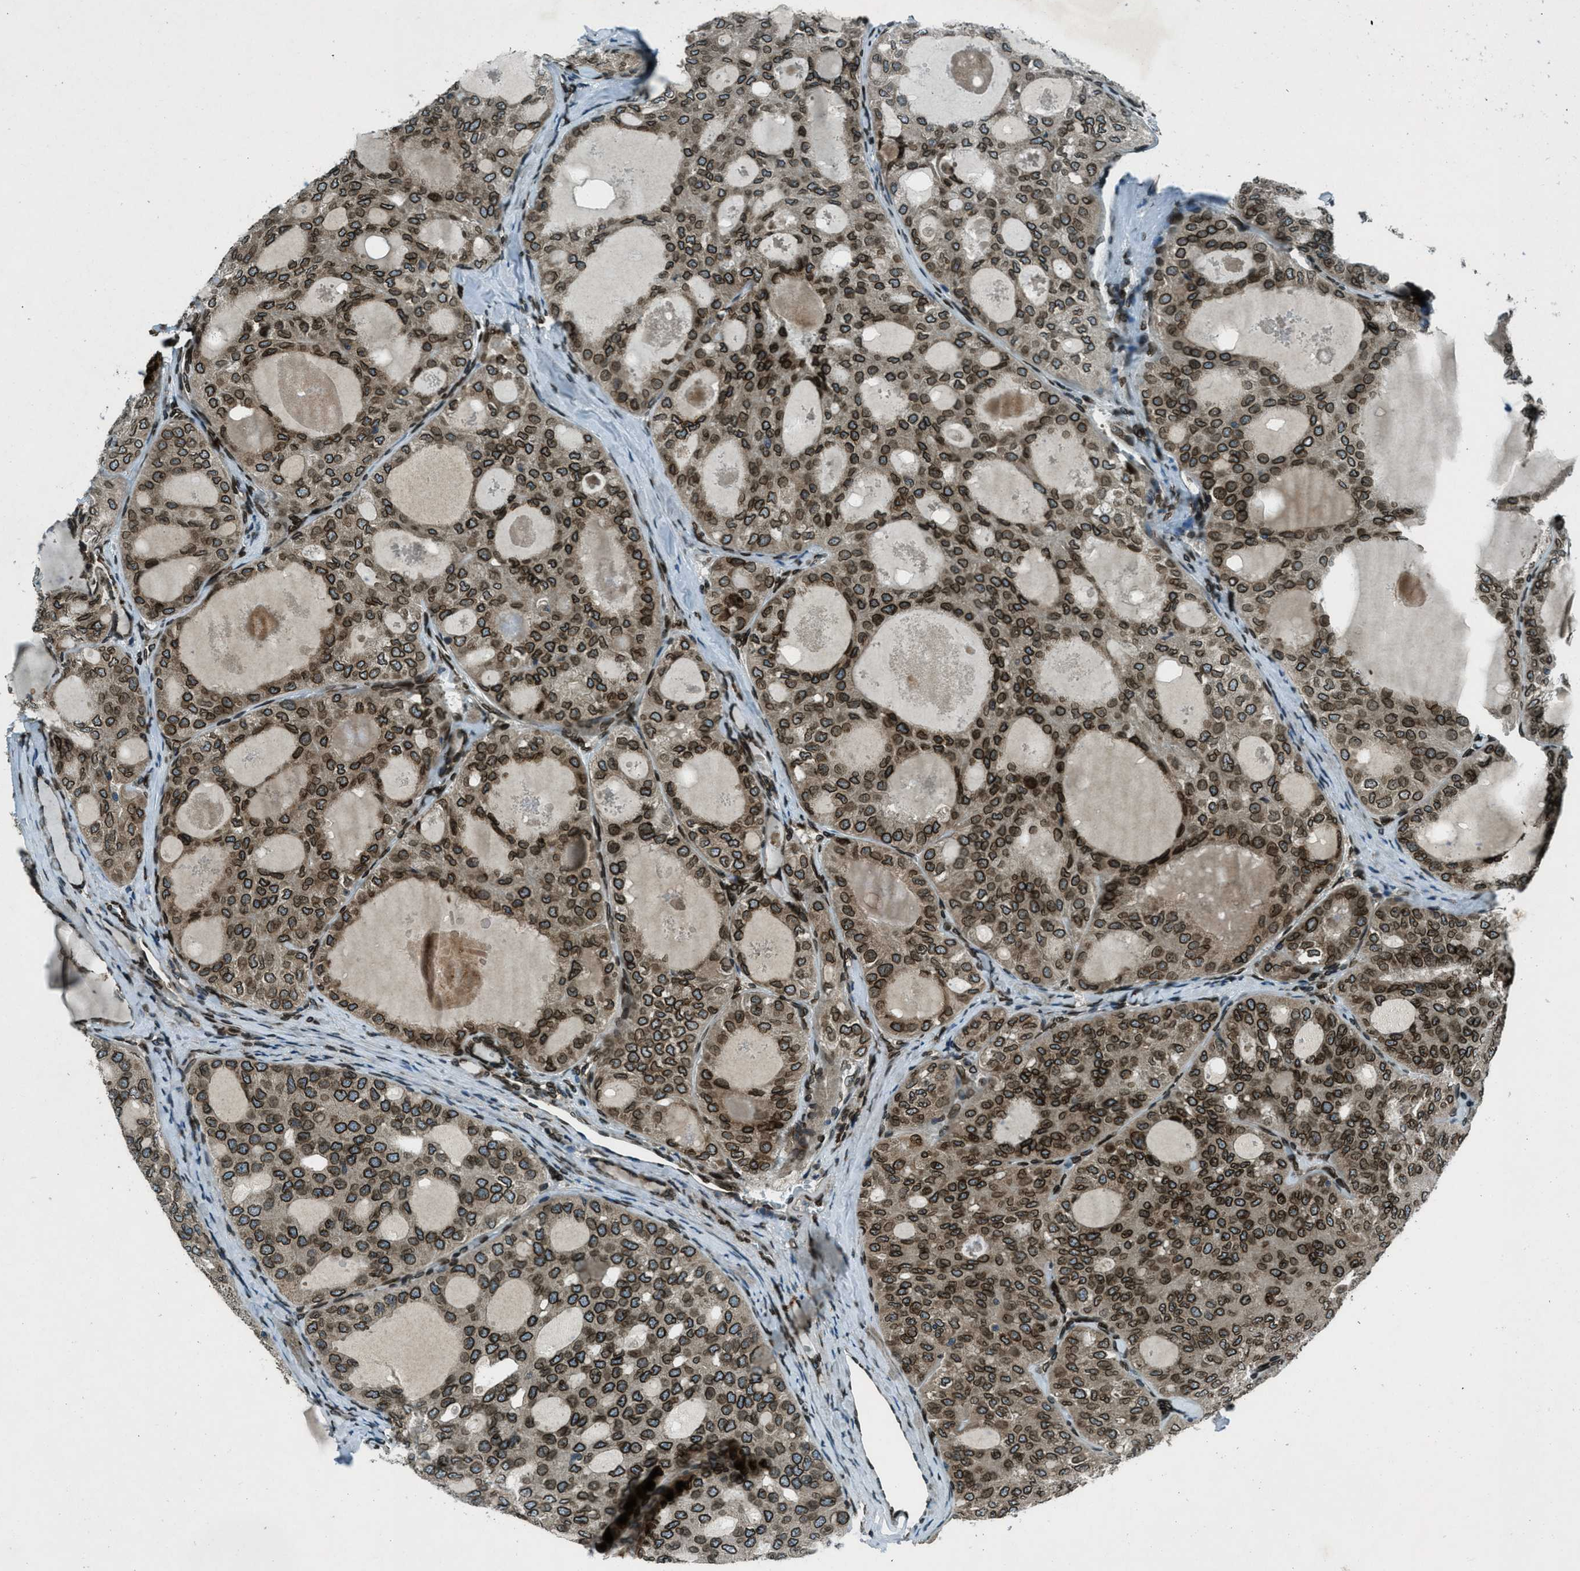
{"staining": {"intensity": "strong", "quantity": ">75%", "location": "cytoplasmic/membranous,nuclear"}, "tissue": "thyroid cancer", "cell_type": "Tumor cells", "image_type": "cancer", "snomed": [{"axis": "morphology", "description": "Follicular adenoma carcinoma, NOS"}, {"axis": "topography", "description": "Thyroid gland"}], "caption": "Strong cytoplasmic/membranous and nuclear protein positivity is seen in approximately >75% of tumor cells in thyroid cancer.", "gene": "LEMD2", "patient": {"sex": "male", "age": 75}}